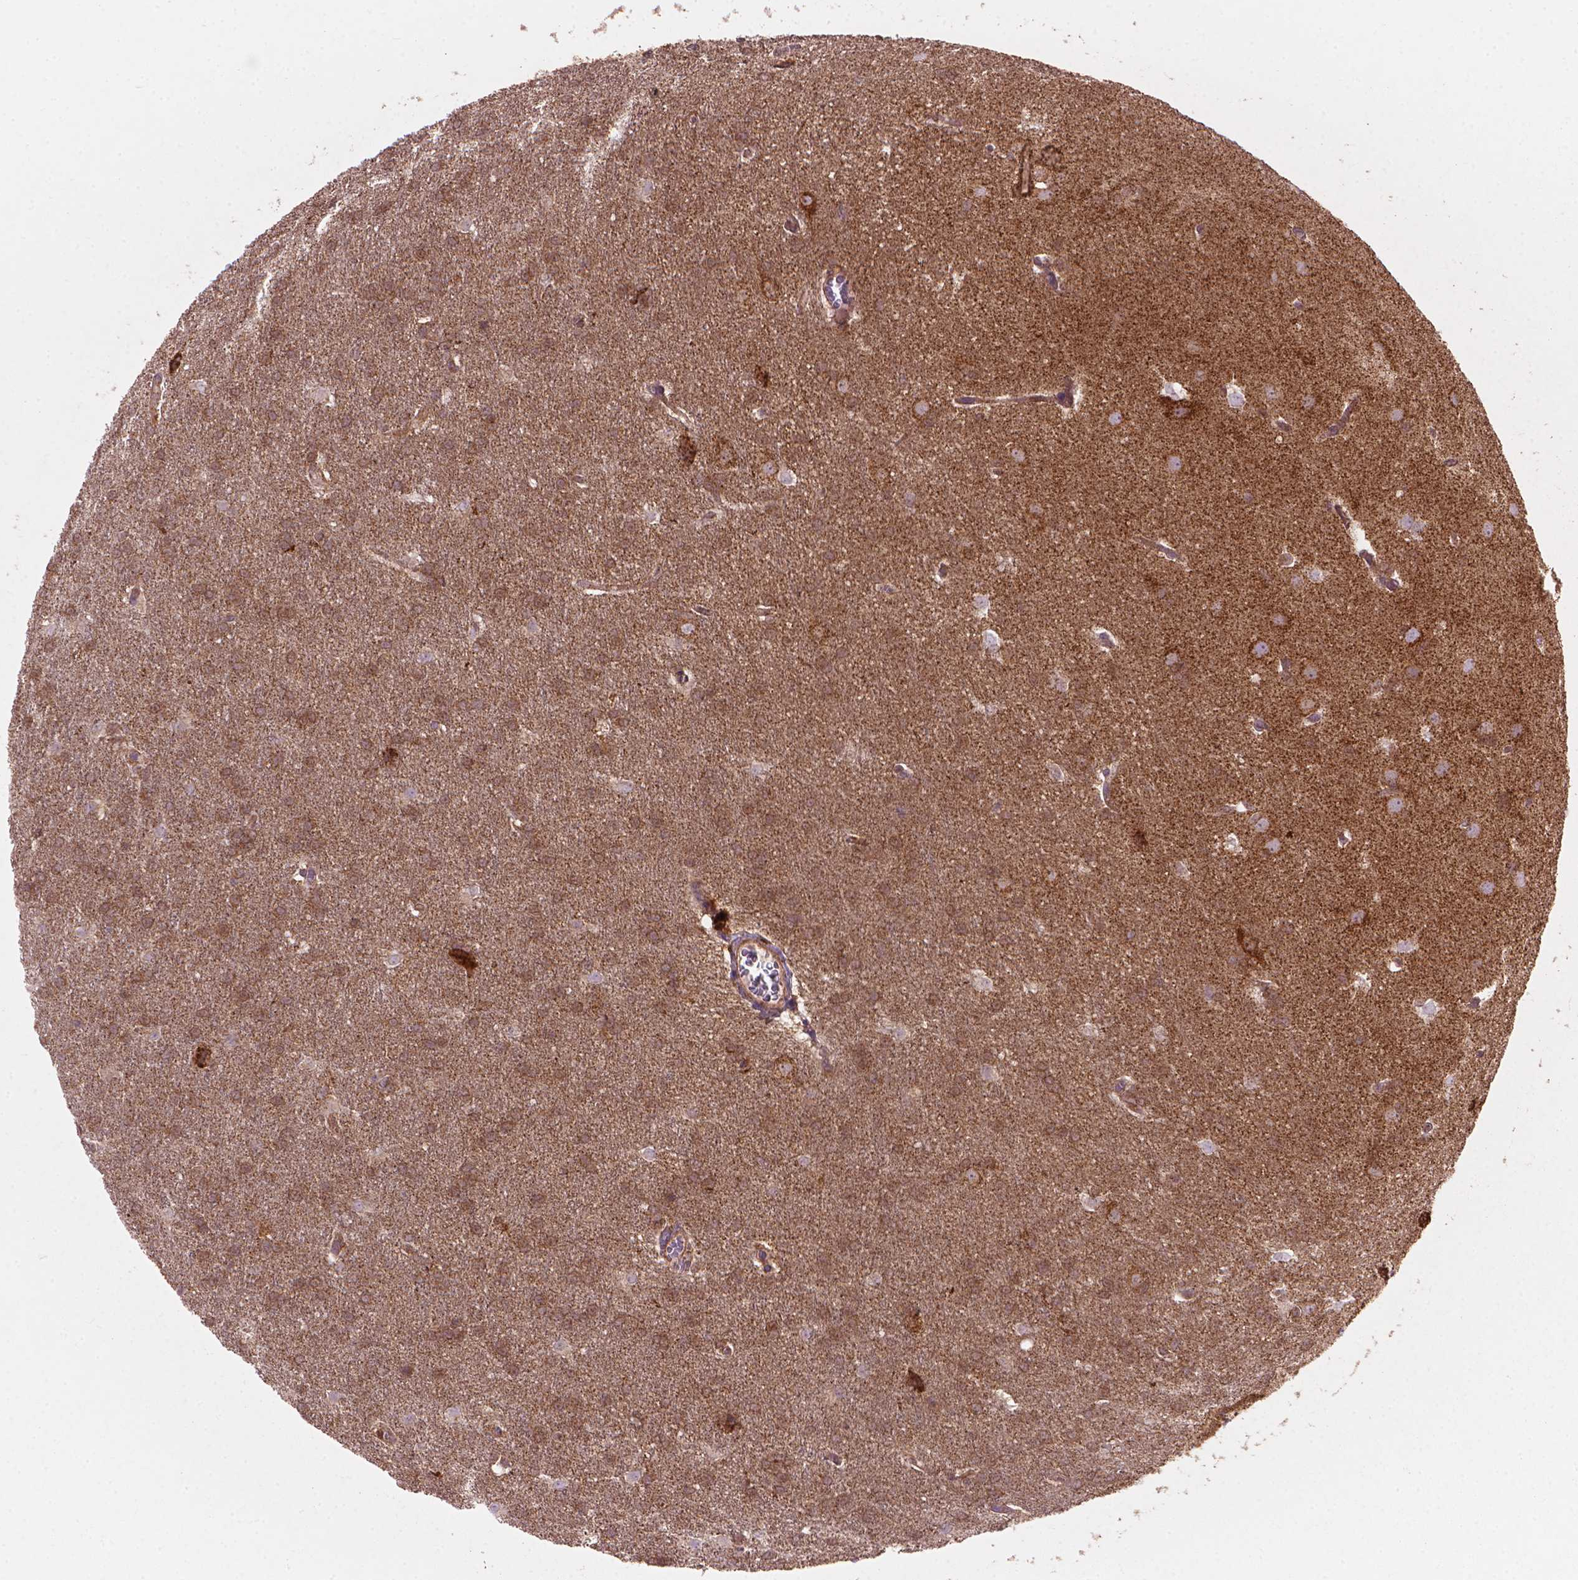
{"staining": {"intensity": "weak", "quantity": ">75%", "location": "cytoplasmic/membranous"}, "tissue": "glioma", "cell_type": "Tumor cells", "image_type": "cancer", "snomed": [{"axis": "morphology", "description": "Glioma, malignant, Low grade"}, {"axis": "topography", "description": "Brain"}], "caption": "IHC (DAB) staining of human low-grade glioma (malignant) reveals weak cytoplasmic/membranous protein expression in approximately >75% of tumor cells.", "gene": "VARS2", "patient": {"sex": "female", "age": 32}}